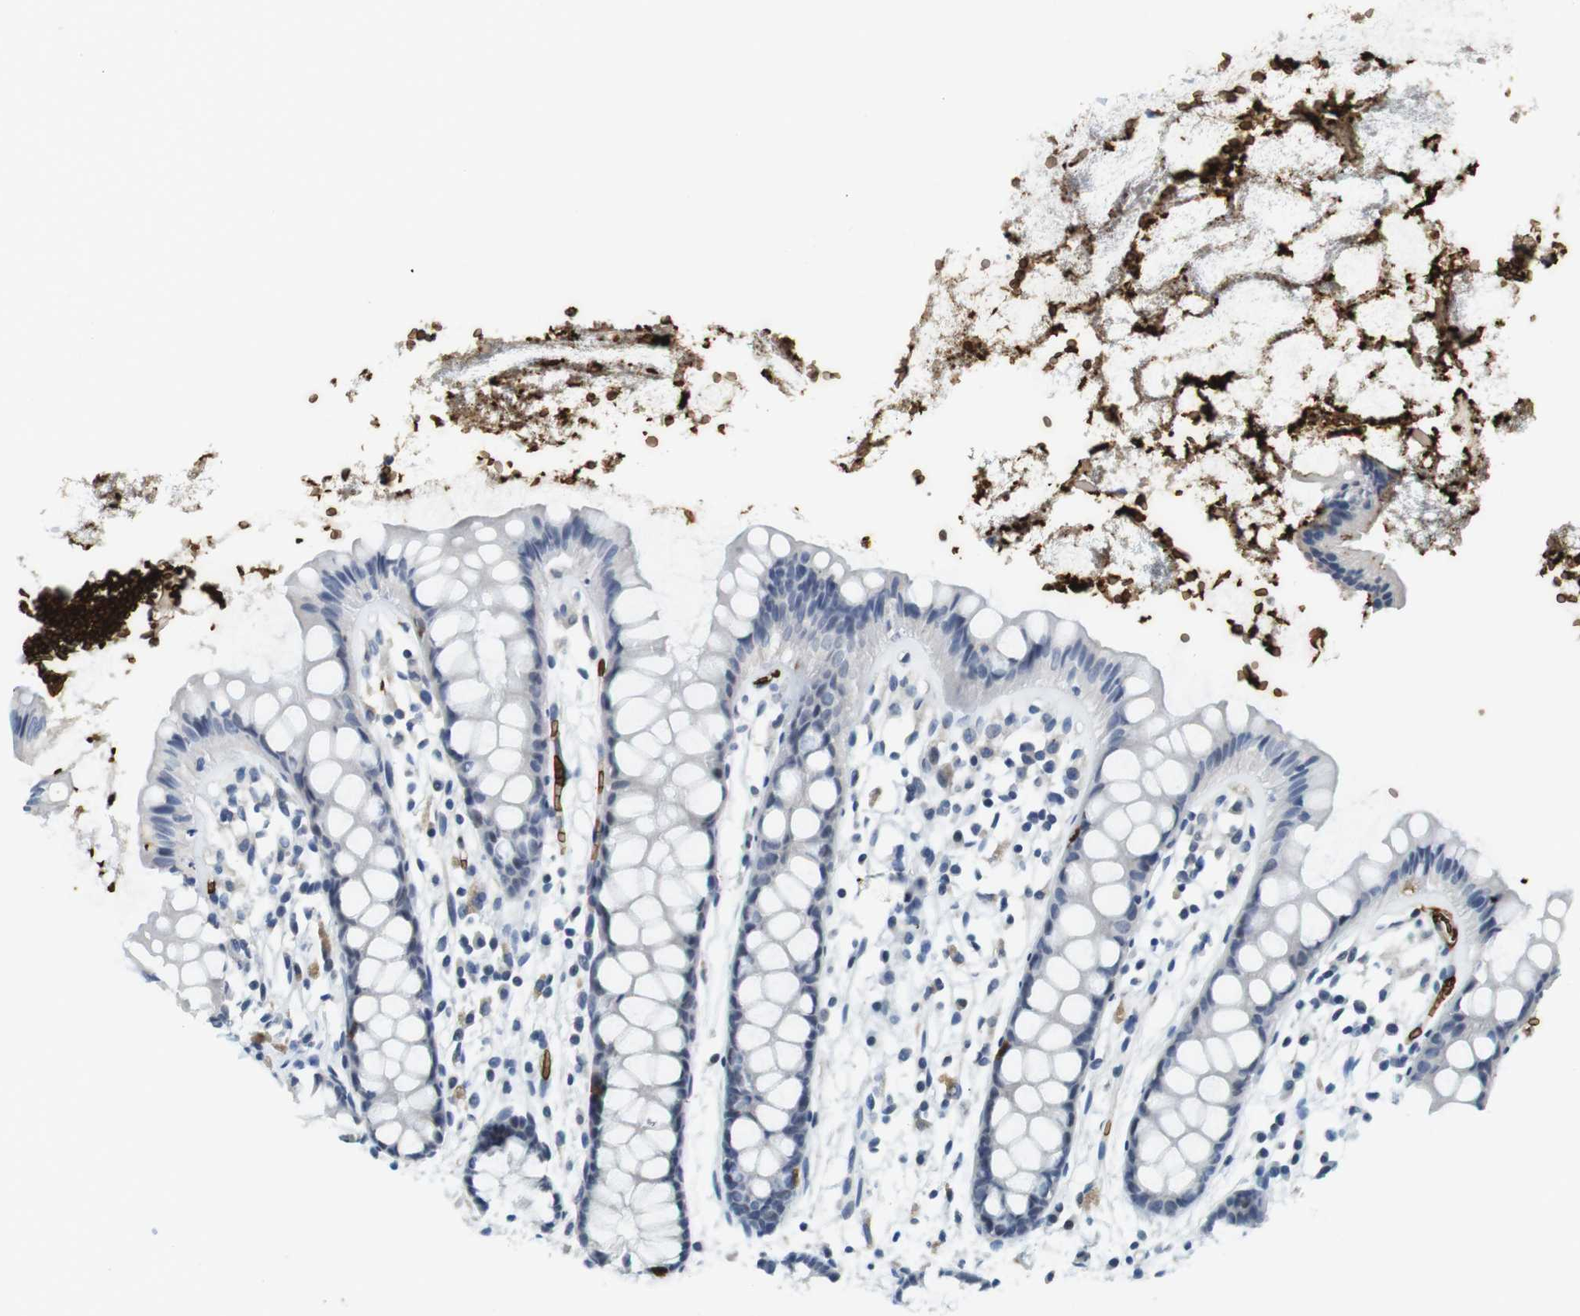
{"staining": {"intensity": "negative", "quantity": "none", "location": "none"}, "tissue": "rectum", "cell_type": "Glandular cells", "image_type": "normal", "snomed": [{"axis": "morphology", "description": "Normal tissue, NOS"}, {"axis": "topography", "description": "Rectum"}], "caption": "High power microscopy histopathology image of an immunohistochemistry photomicrograph of benign rectum, revealing no significant positivity in glandular cells.", "gene": "SLC4A1", "patient": {"sex": "female", "age": 66}}